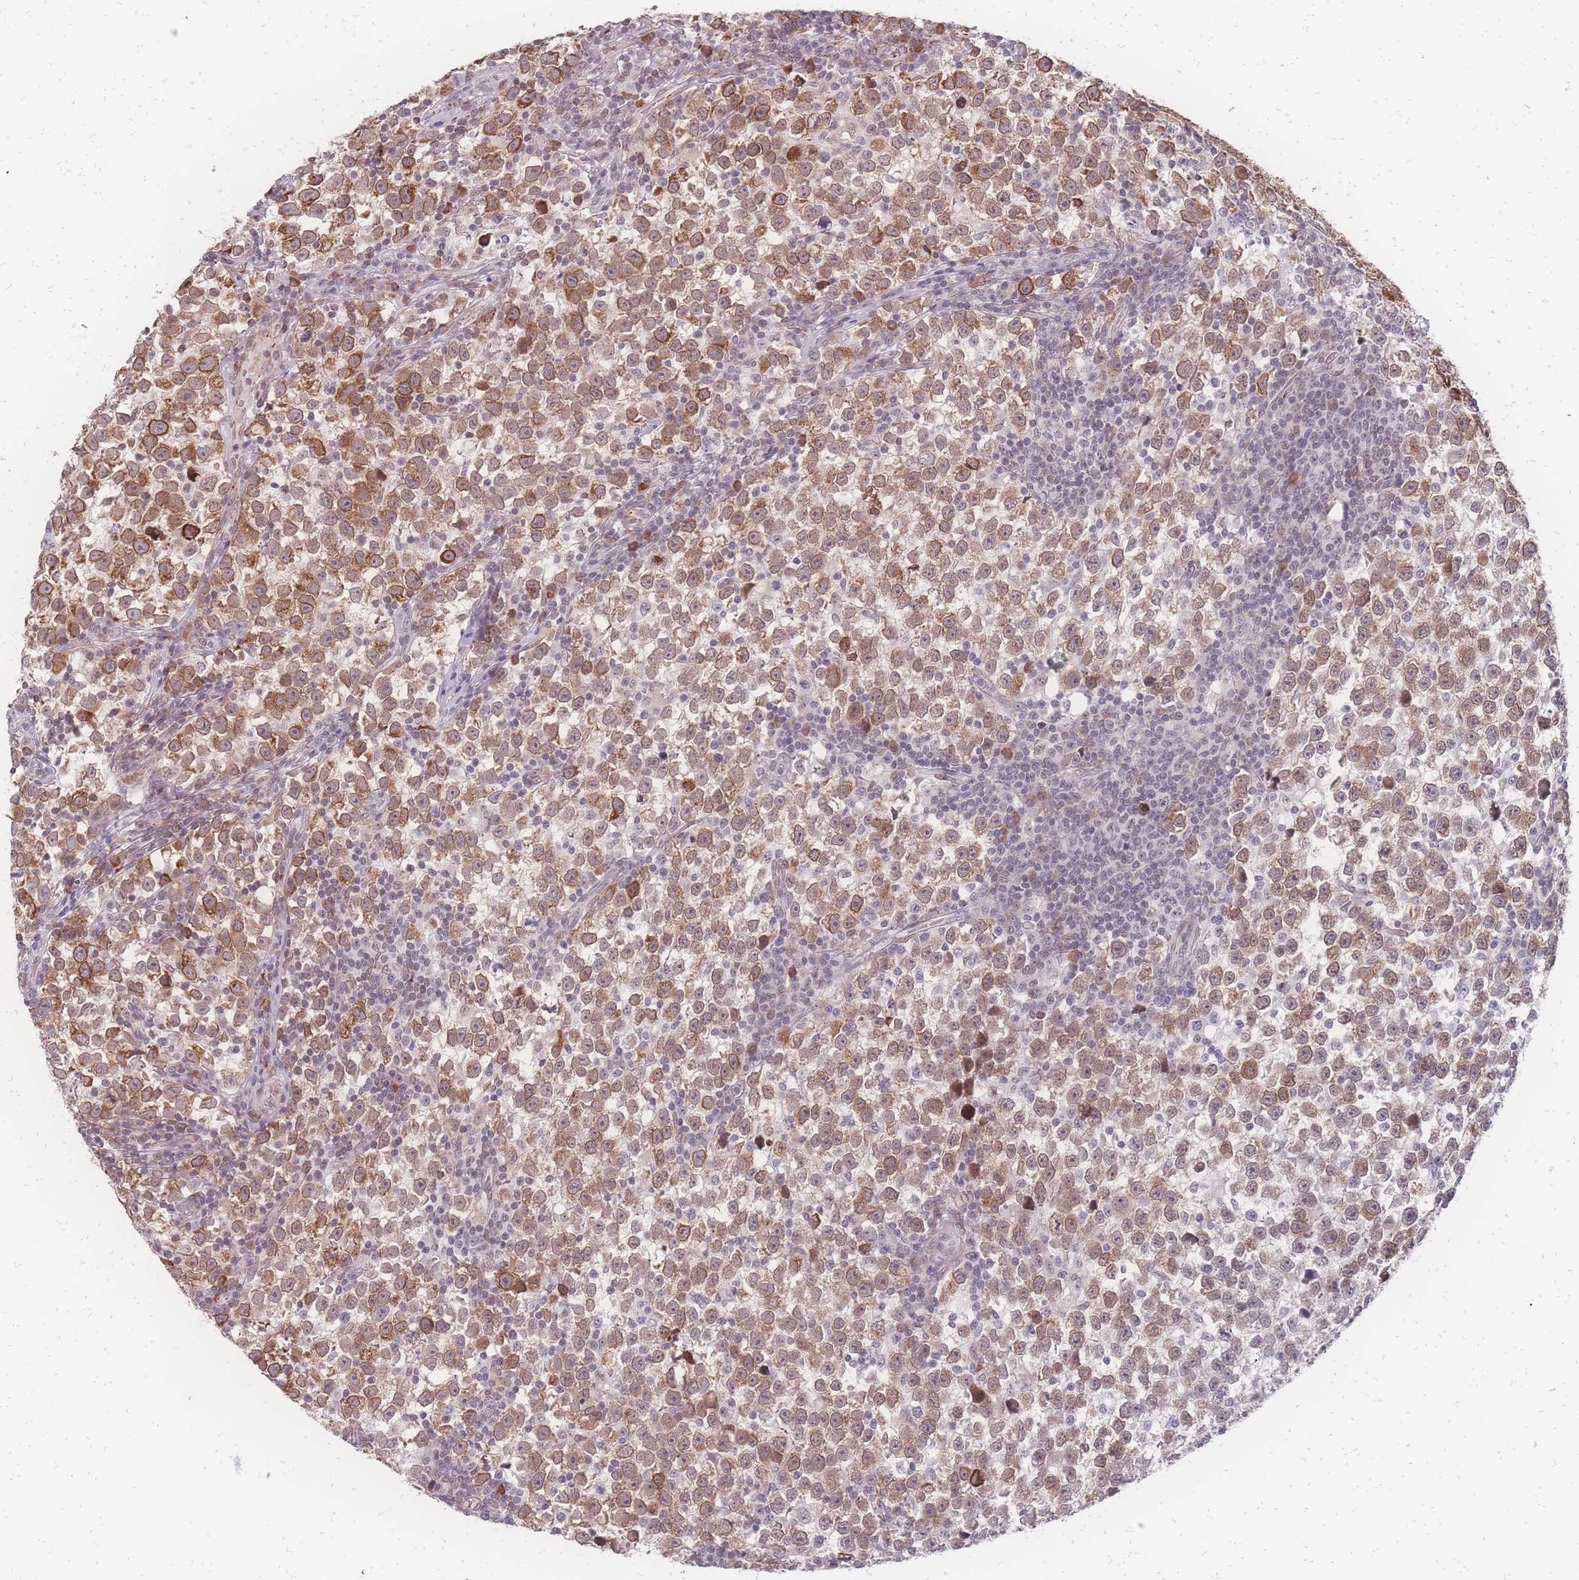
{"staining": {"intensity": "moderate", "quantity": "25%-75%", "location": "cytoplasmic/membranous,nuclear"}, "tissue": "testis cancer", "cell_type": "Tumor cells", "image_type": "cancer", "snomed": [{"axis": "morphology", "description": "Normal tissue, NOS"}, {"axis": "morphology", "description": "Seminoma, NOS"}, {"axis": "topography", "description": "Testis"}], "caption": "Immunohistochemistry (IHC) photomicrograph of neoplastic tissue: testis seminoma stained using immunohistochemistry exhibits medium levels of moderate protein expression localized specifically in the cytoplasmic/membranous and nuclear of tumor cells, appearing as a cytoplasmic/membranous and nuclear brown color.", "gene": "ZC3H13", "patient": {"sex": "male", "age": 43}}